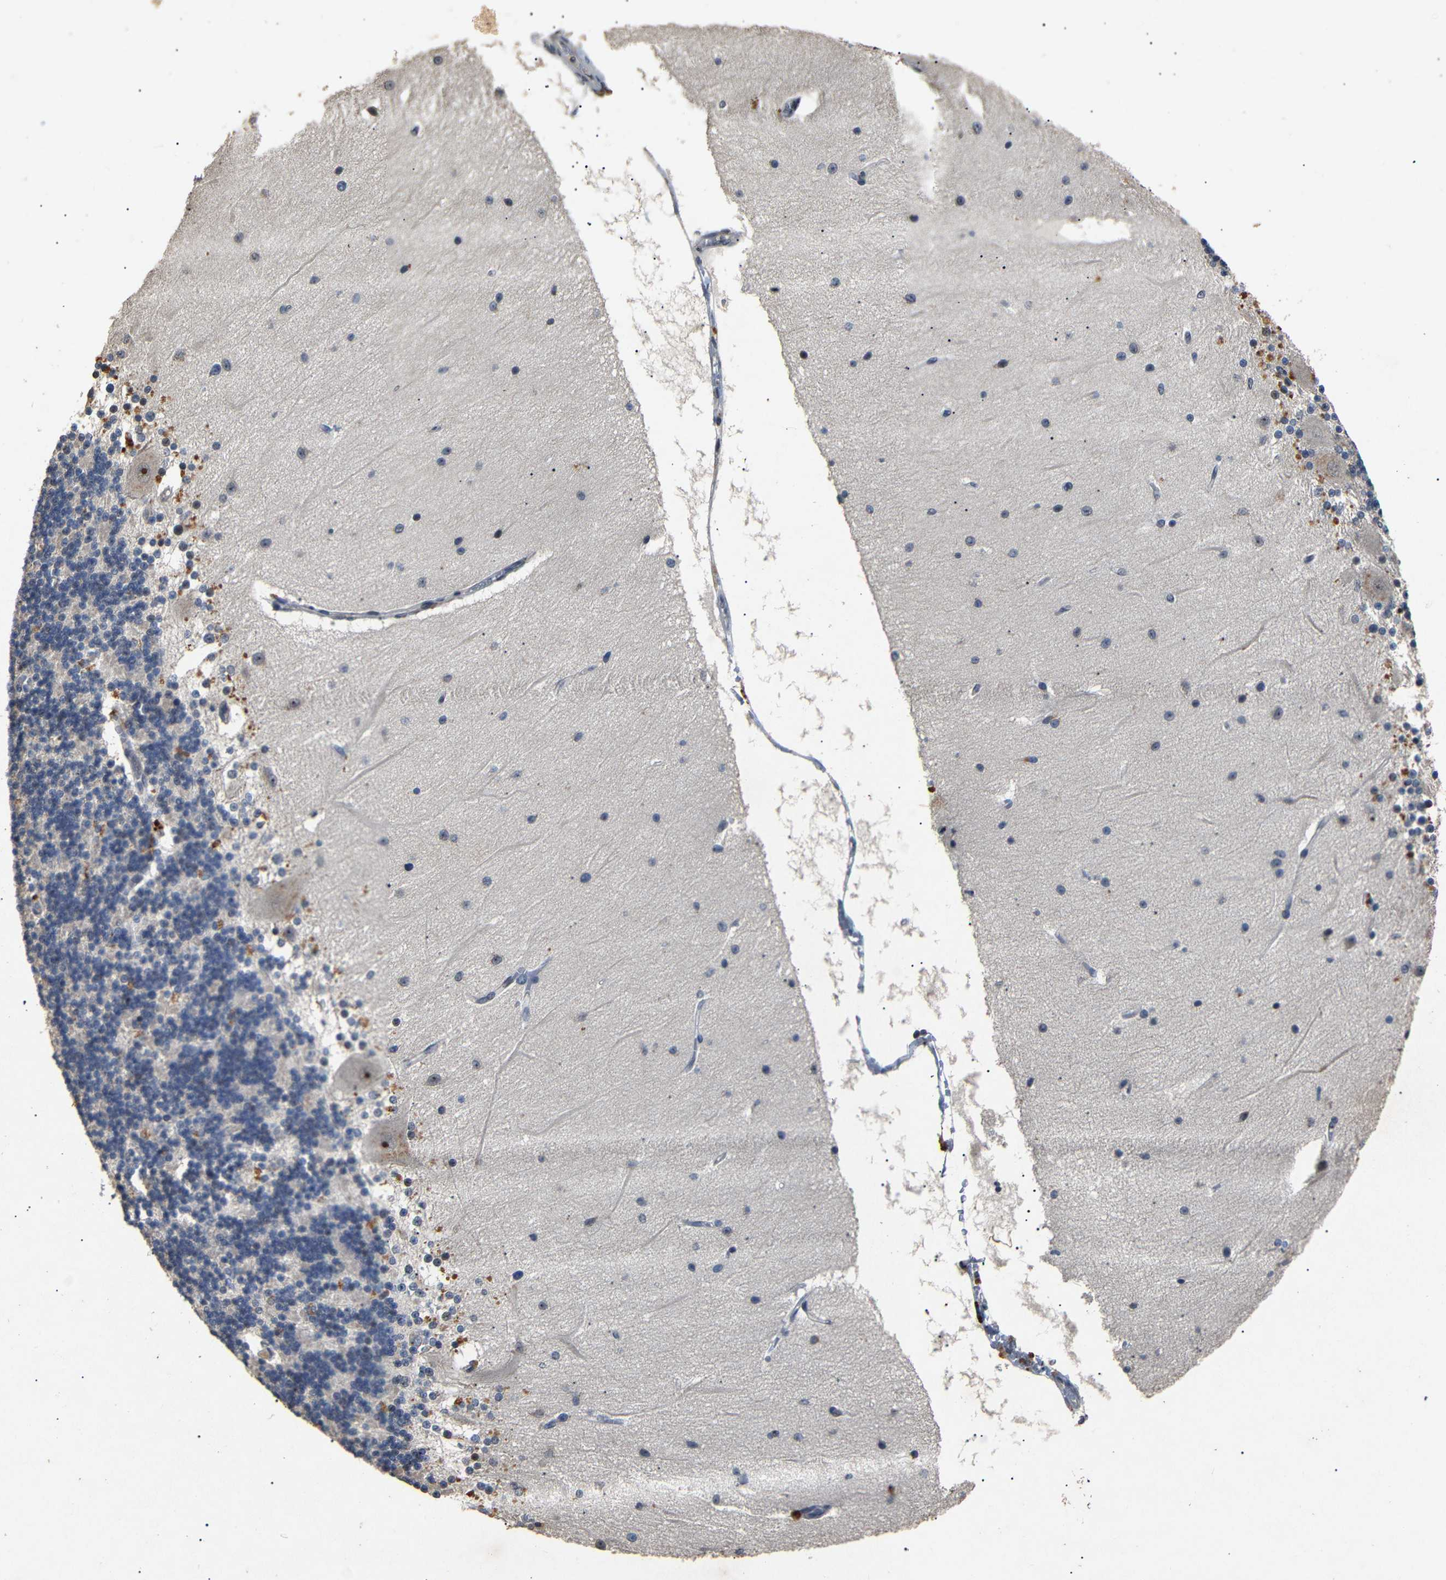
{"staining": {"intensity": "negative", "quantity": "none", "location": "none"}, "tissue": "cerebellum", "cell_type": "Cells in granular layer", "image_type": "normal", "snomed": [{"axis": "morphology", "description": "Normal tissue, NOS"}, {"axis": "topography", "description": "Cerebellum"}], "caption": "IHC histopathology image of normal cerebellum: cerebellum stained with DAB (3,3'-diaminobenzidine) reveals no significant protein positivity in cells in granular layer. (DAB (3,3'-diaminobenzidine) immunohistochemistry (IHC) with hematoxylin counter stain).", "gene": "PARN", "patient": {"sex": "female", "age": 54}}